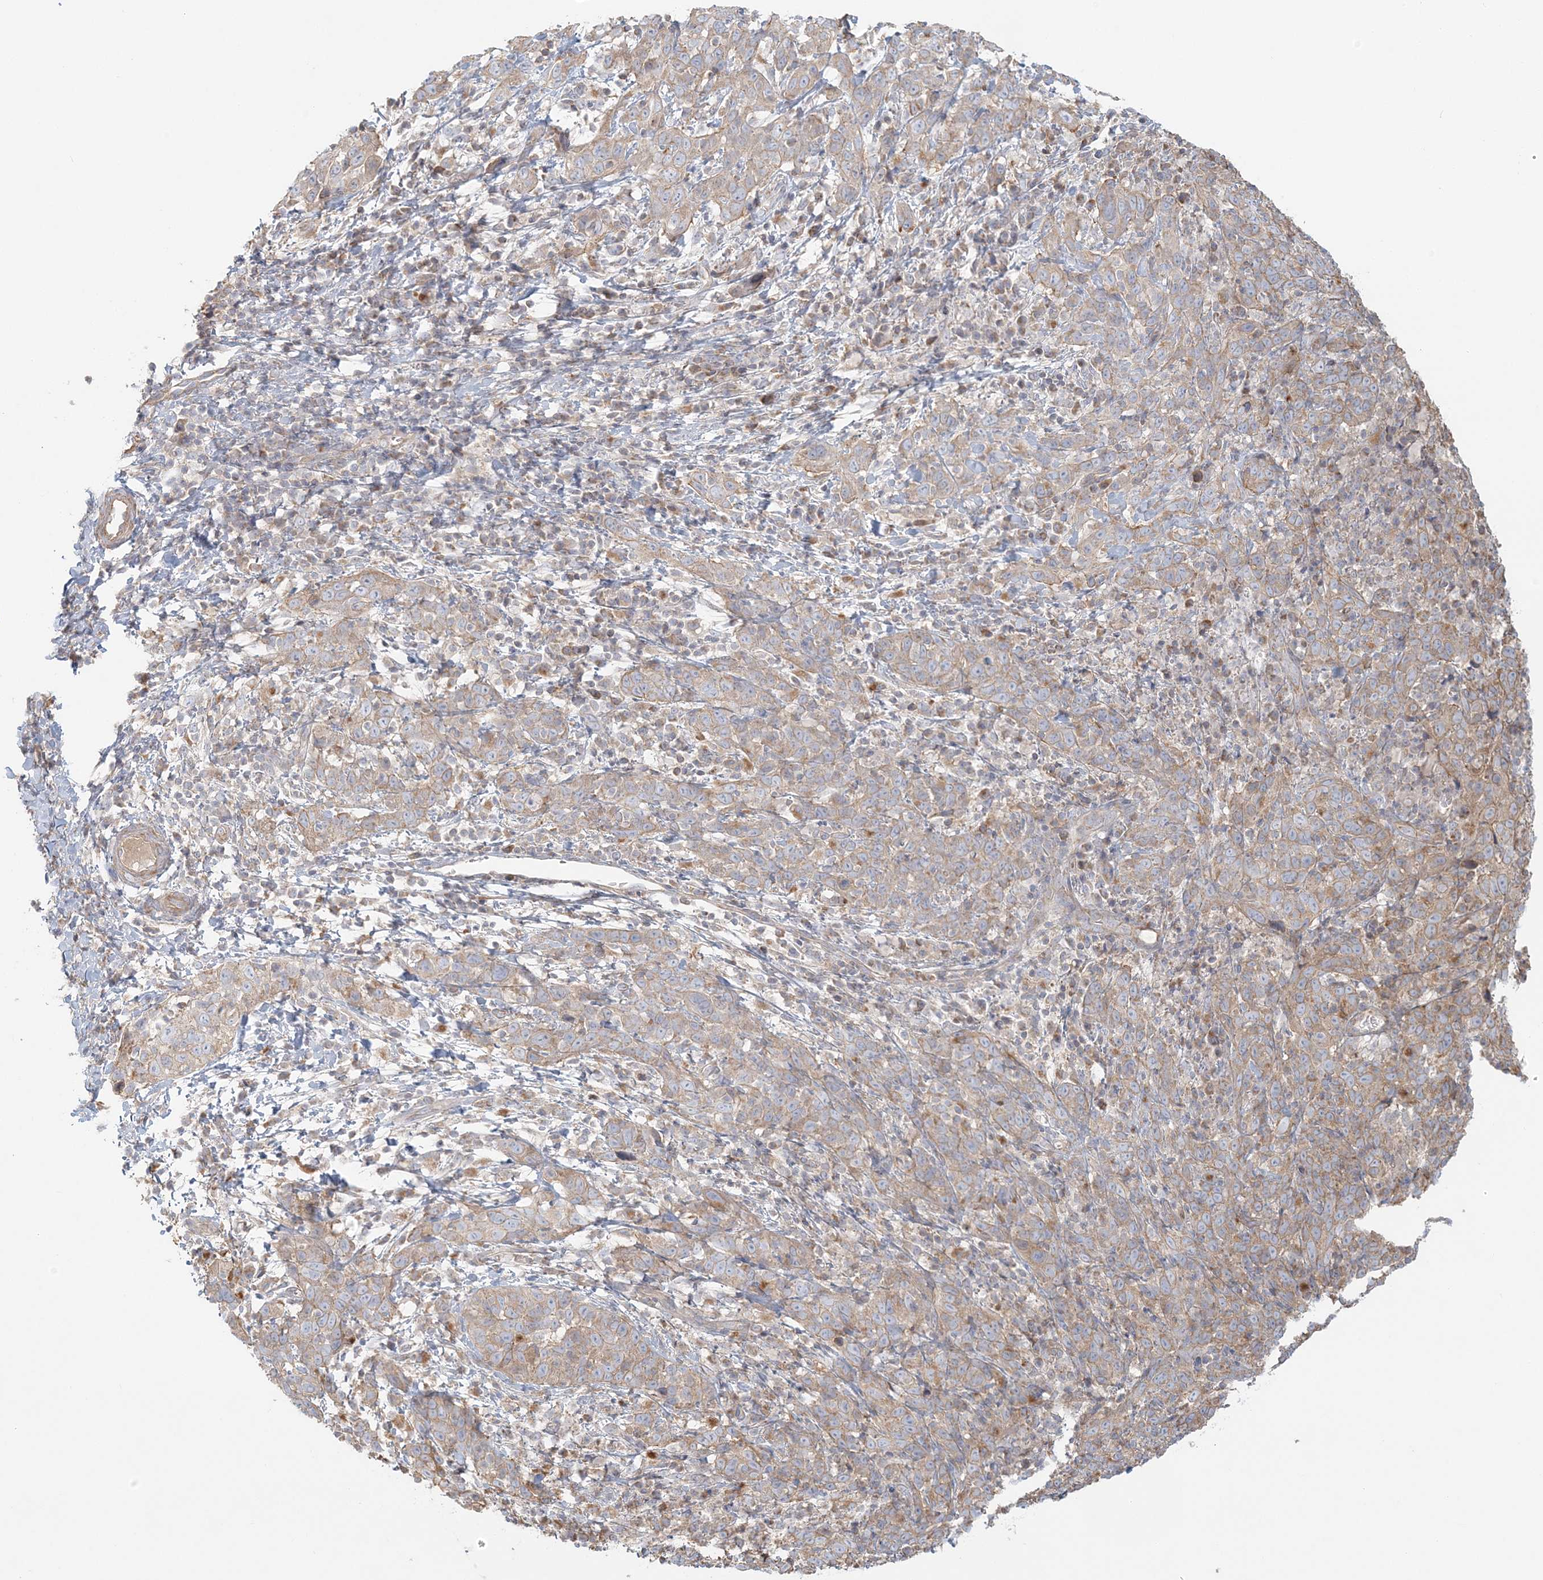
{"staining": {"intensity": "weak", "quantity": ">75%", "location": "cytoplasmic/membranous"}, "tissue": "cervical cancer", "cell_type": "Tumor cells", "image_type": "cancer", "snomed": [{"axis": "morphology", "description": "Squamous cell carcinoma, NOS"}, {"axis": "topography", "description": "Cervix"}], "caption": "Immunohistochemistry of human cervical cancer shows low levels of weak cytoplasmic/membranous positivity in about >75% of tumor cells. Immunohistochemistry (ihc) stains the protein in brown and the nuclei are stained blue.", "gene": "KIAA0232", "patient": {"sex": "female", "age": 46}}